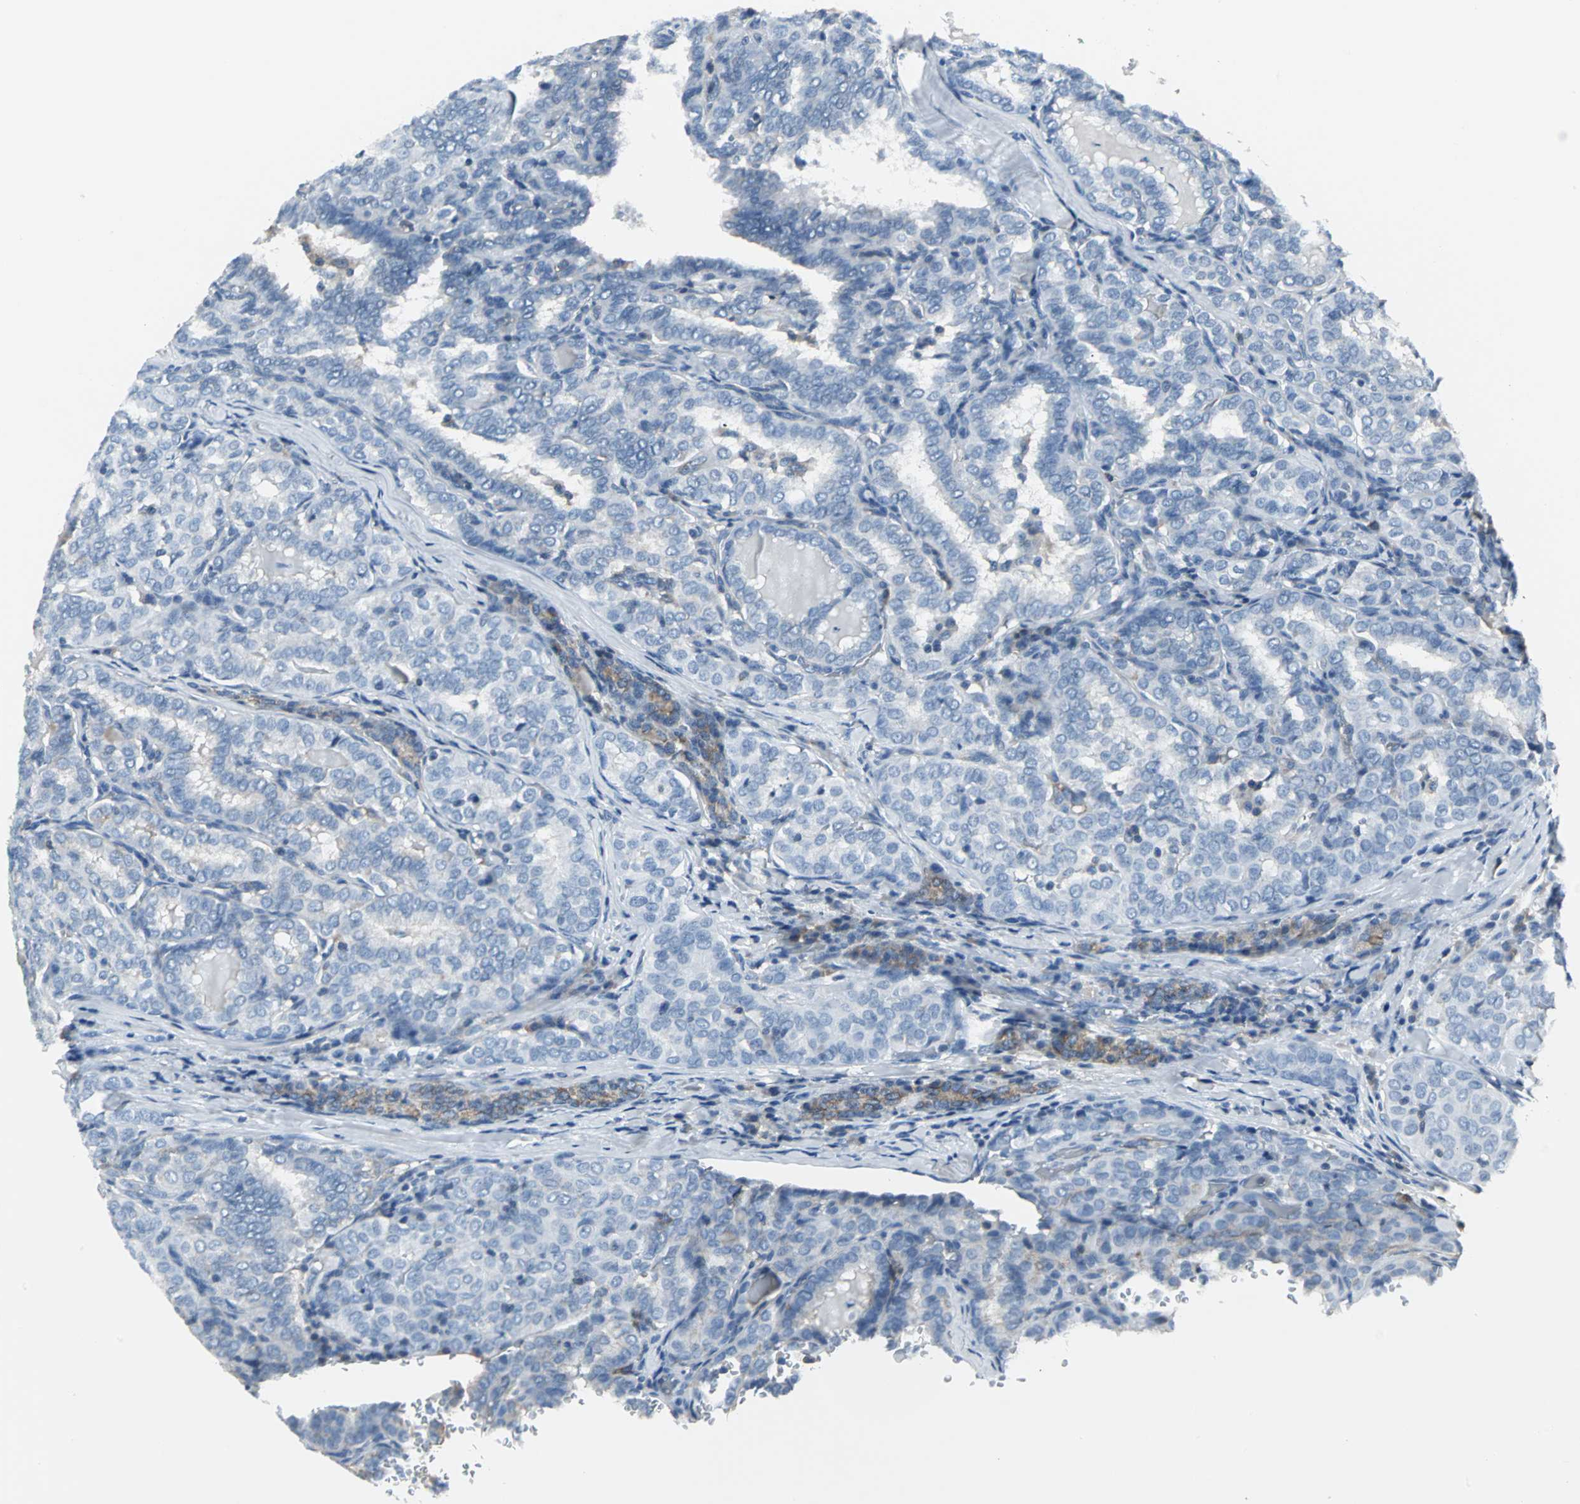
{"staining": {"intensity": "weak", "quantity": "<25%", "location": "cytoplasmic/membranous"}, "tissue": "thyroid cancer", "cell_type": "Tumor cells", "image_type": "cancer", "snomed": [{"axis": "morphology", "description": "Normal tissue, NOS"}, {"axis": "morphology", "description": "Papillary adenocarcinoma, NOS"}, {"axis": "topography", "description": "Thyroid gland"}], "caption": "Tumor cells are negative for brown protein staining in thyroid cancer. (IHC, brightfield microscopy, high magnification).", "gene": "IQGAP2", "patient": {"sex": "female", "age": 30}}